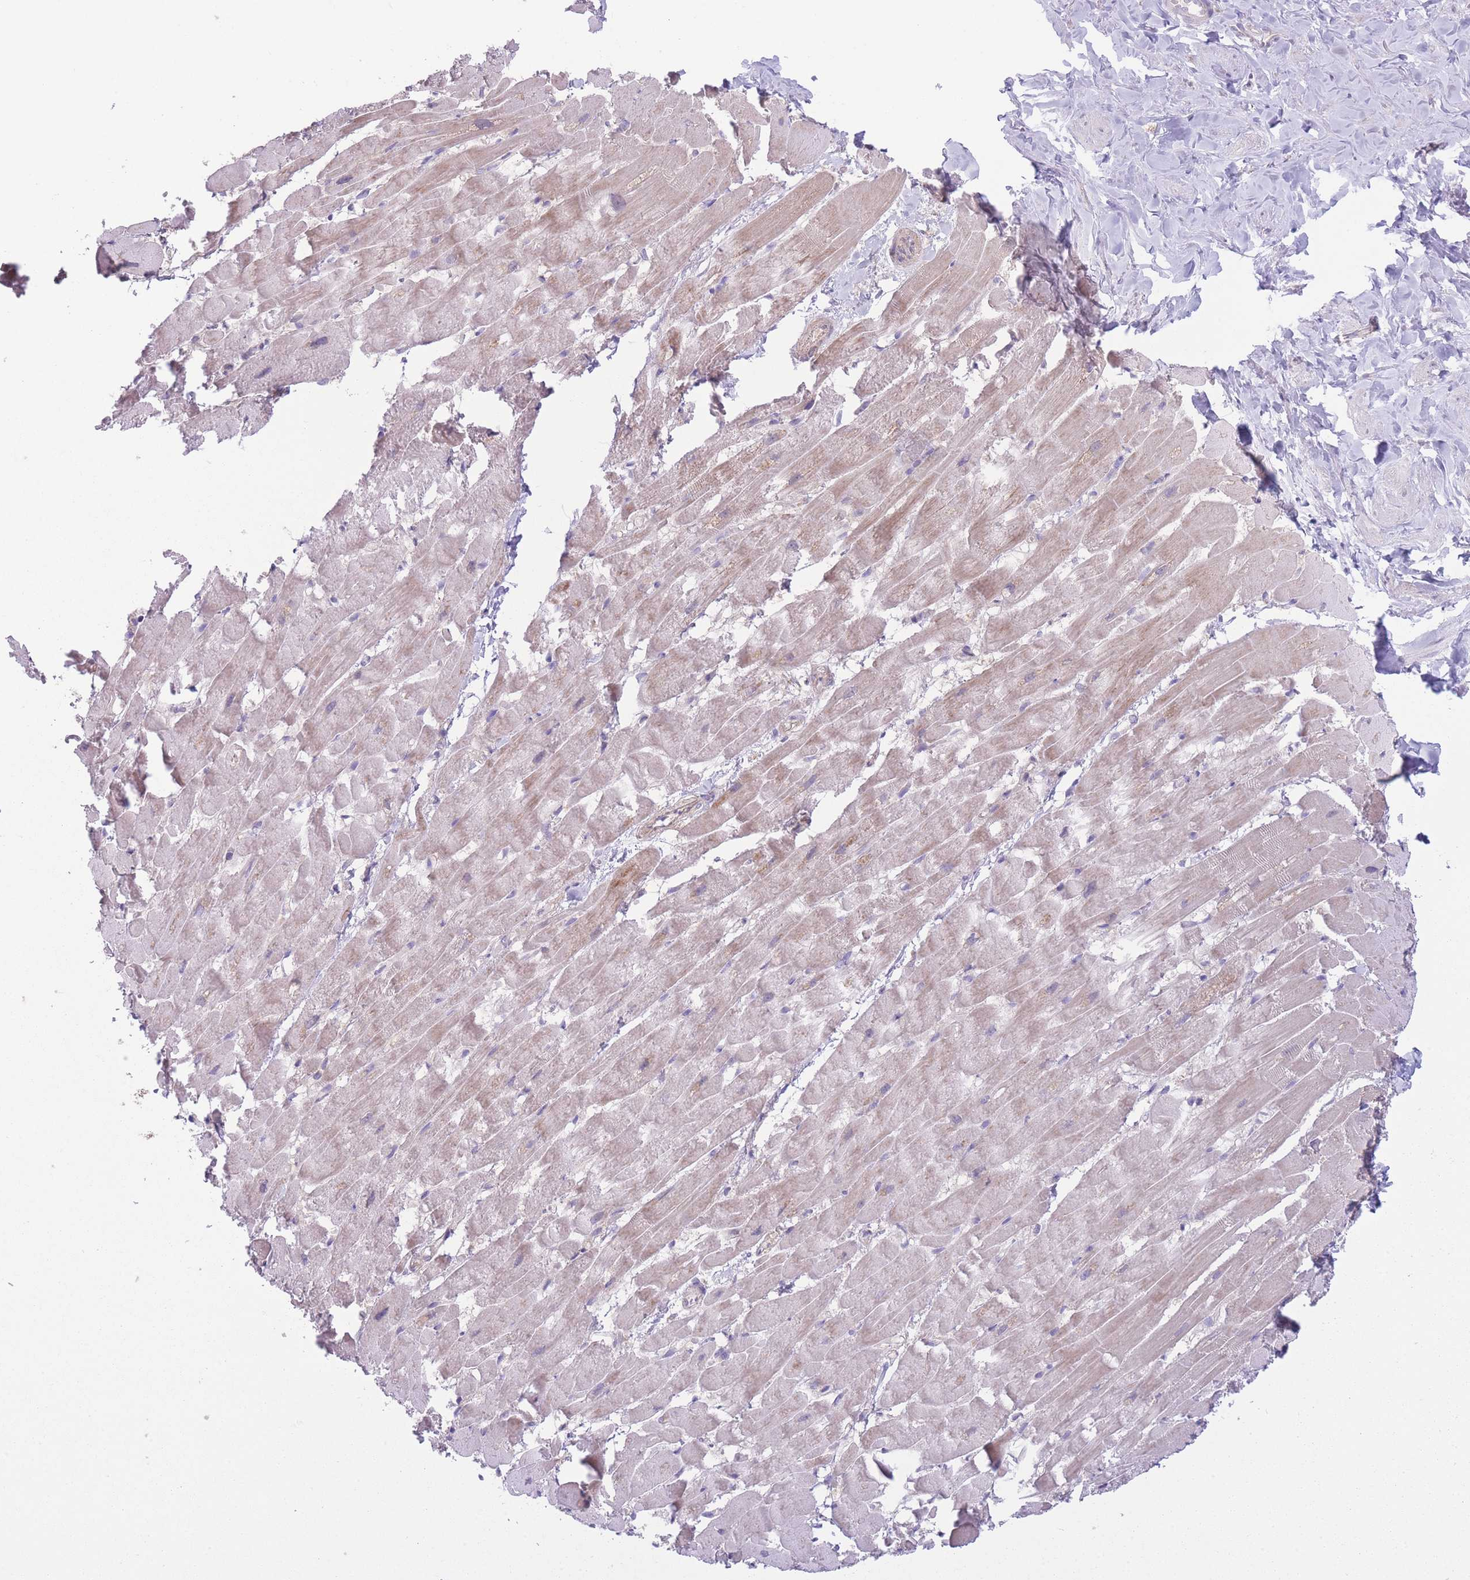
{"staining": {"intensity": "weak", "quantity": "<25%", "location": "cytoplasmic/membranous"}, "tissue": "heart muscle", "cell_type": "Cardiomyocytes", "image_type": "normal", "snomed": [{"axis": "morphology", "description": "Normal tissue, NOS"}, {"axis": "topography", "description": "Heart"}], "caption": "Heart muscle stained for a protein using immunohistochemistry reveals no staining cardiomyocytes.", "gene": "CCT6A", "patient": {"sex": "male", "age": 37}}